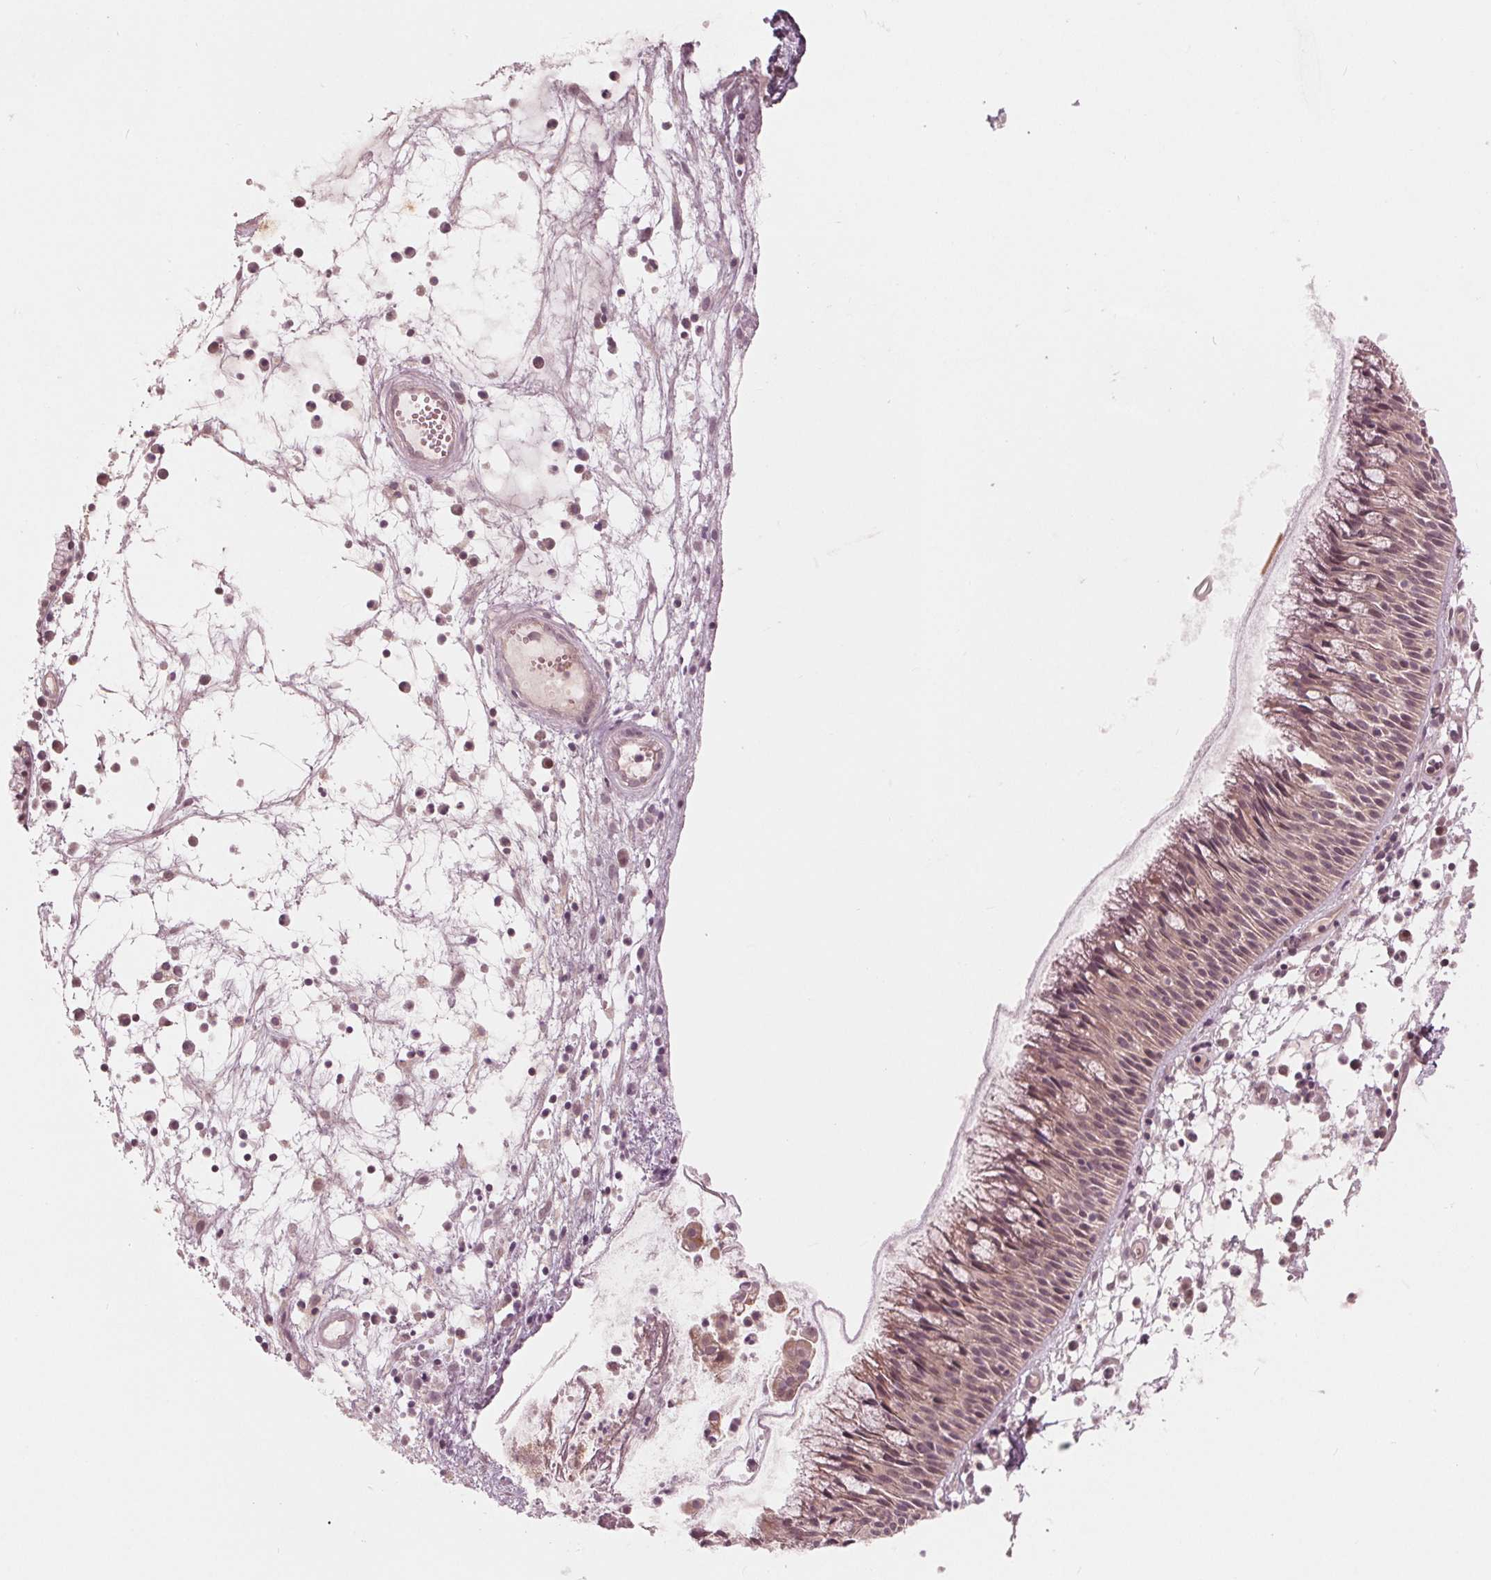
{"staining": {"intensity": "weak", "quantity": ">75%", "location": "cytoplasmic/membranous"}, "tissue": "nasopharynx", "cell_type": "Respiratory epithelial cells", "image_type": "normal", "snomed": [{"axis": "morphology", "description": "Normal tissue, NOS"}, {"axis": "topography", "description": "Nasopharynx"}], "caption": "This photomicrograph reveals immunohistochemistry (IHC) staining of normal nasopharynx, with low weak cytoplasmic/membranous expression in approximately >75% of respiratory epithelial cells.", "gene": "UBALD1", "patient": {"sex": "male", "age": 31}}